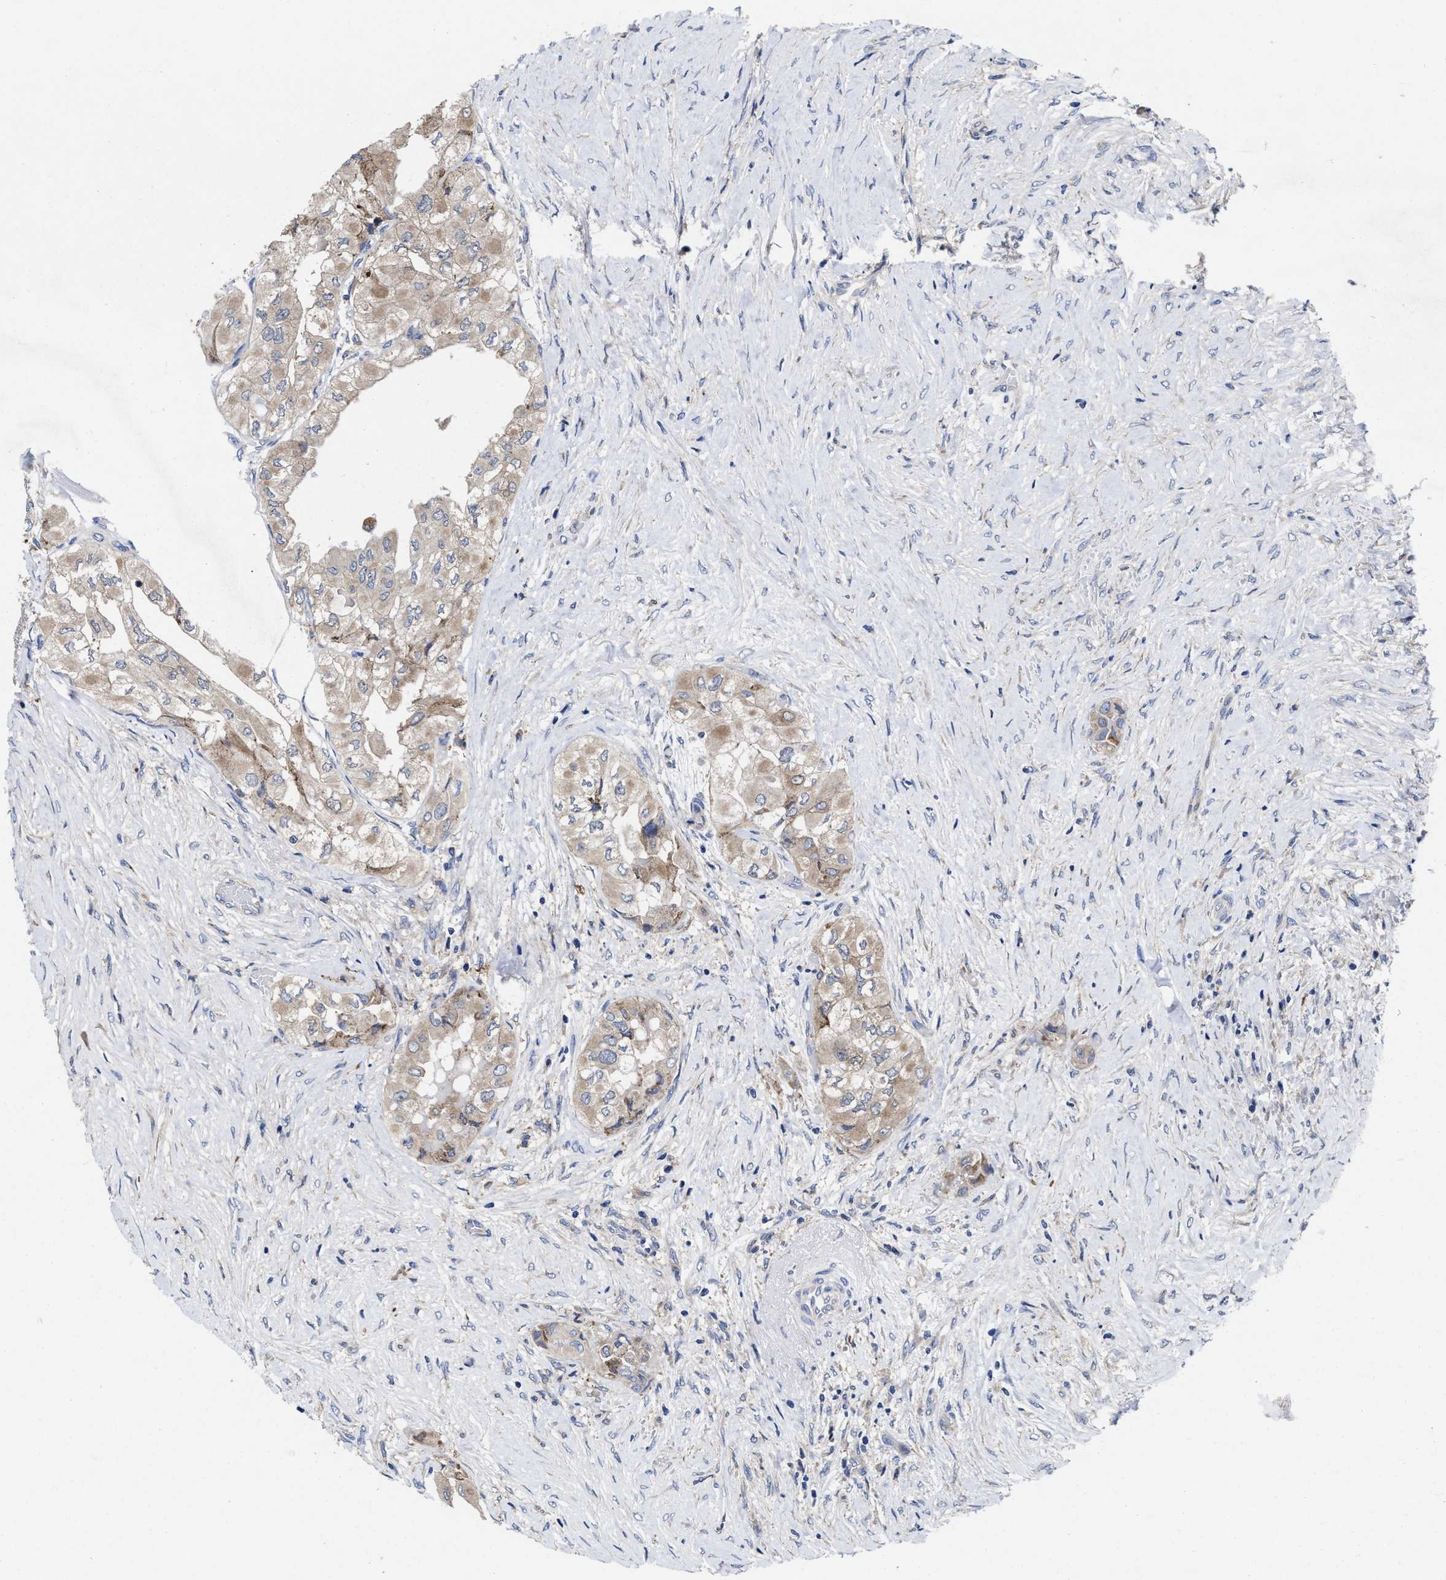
{"staining": {"intensity": "moderate", "quantity": ">75%", "location": "cytoplasmic/membranous"}, "tissue": "thyroid cancer", "cell_type": "Tumor cells", "image_type": "cancer", "snomed": [{"axis": "morphology", "description": "Papillary adenocarcinoma, NOS"}, {"axis": "topography", "description": "Thyroid gland"}], "caption": "Moderate cytoplasmic/membranous expression for a protein is seen in about >75% of tumor cells of thyroid cancer using immunohistochemistry.", "gene": "TXNDC17", "patient": {"sex": "female", "age": 59}}